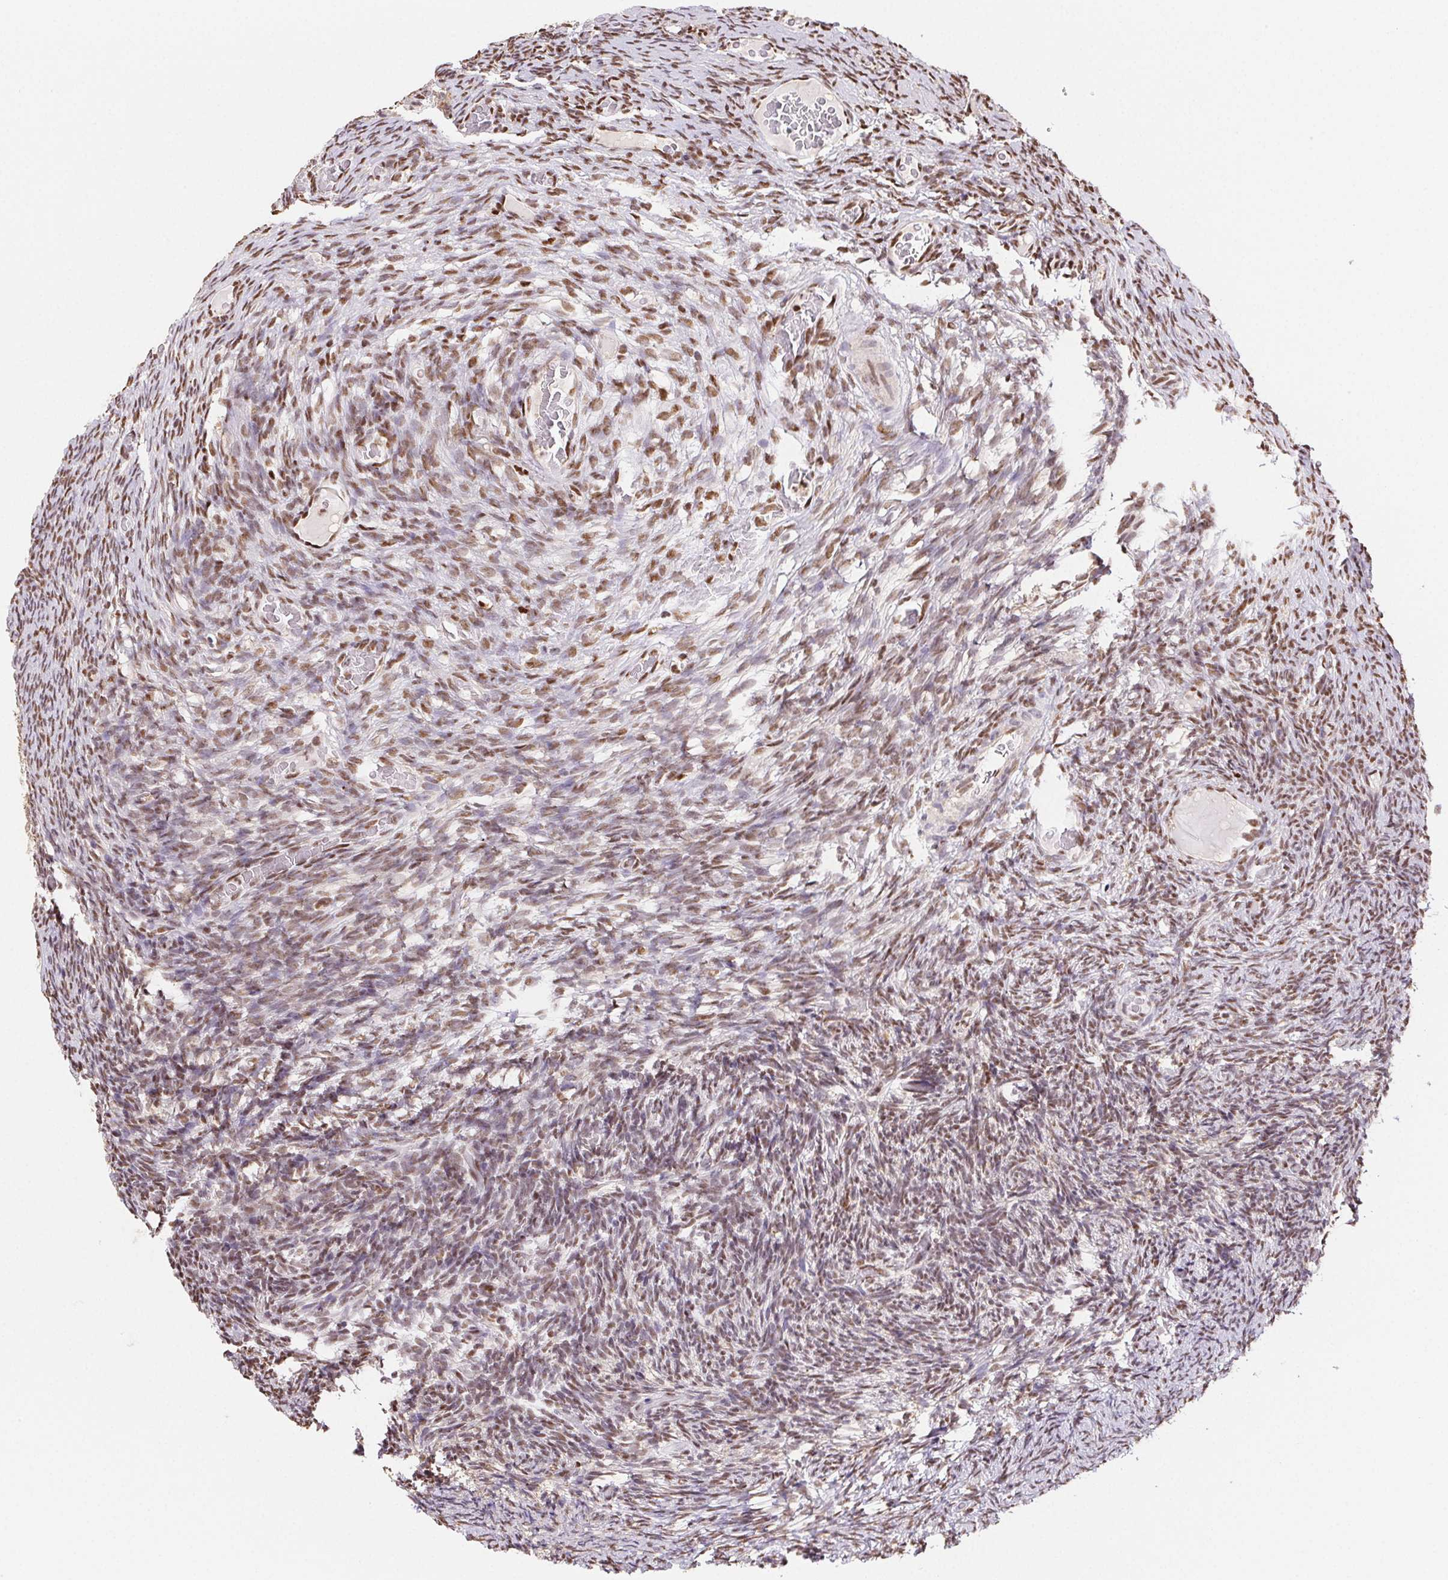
{"staining": {"intensity": "moderate", "quantity": ">75%", "location": "nuclear"}, "tissue": "ovary", "cell_type": "Ovarian stroma cells", "image_type": "normal", "snomed": [{"axis": "morphology", "description": "Normal tissue, NOS"}, {"axis": "topography", "description": "Ovary"}], "caption": "A micrograph of human ovary stained for a protein exhibits moderate nuclear brown staining in ovarian stroma cells. Using DAB (3,3'-diaminobenzidine) (brown) and hematoxylin (blue) stains, captured at high magnification using brightfield microscopy.", "gene": "SETSIP", "patient": {"sex": "female", "age": 34}}